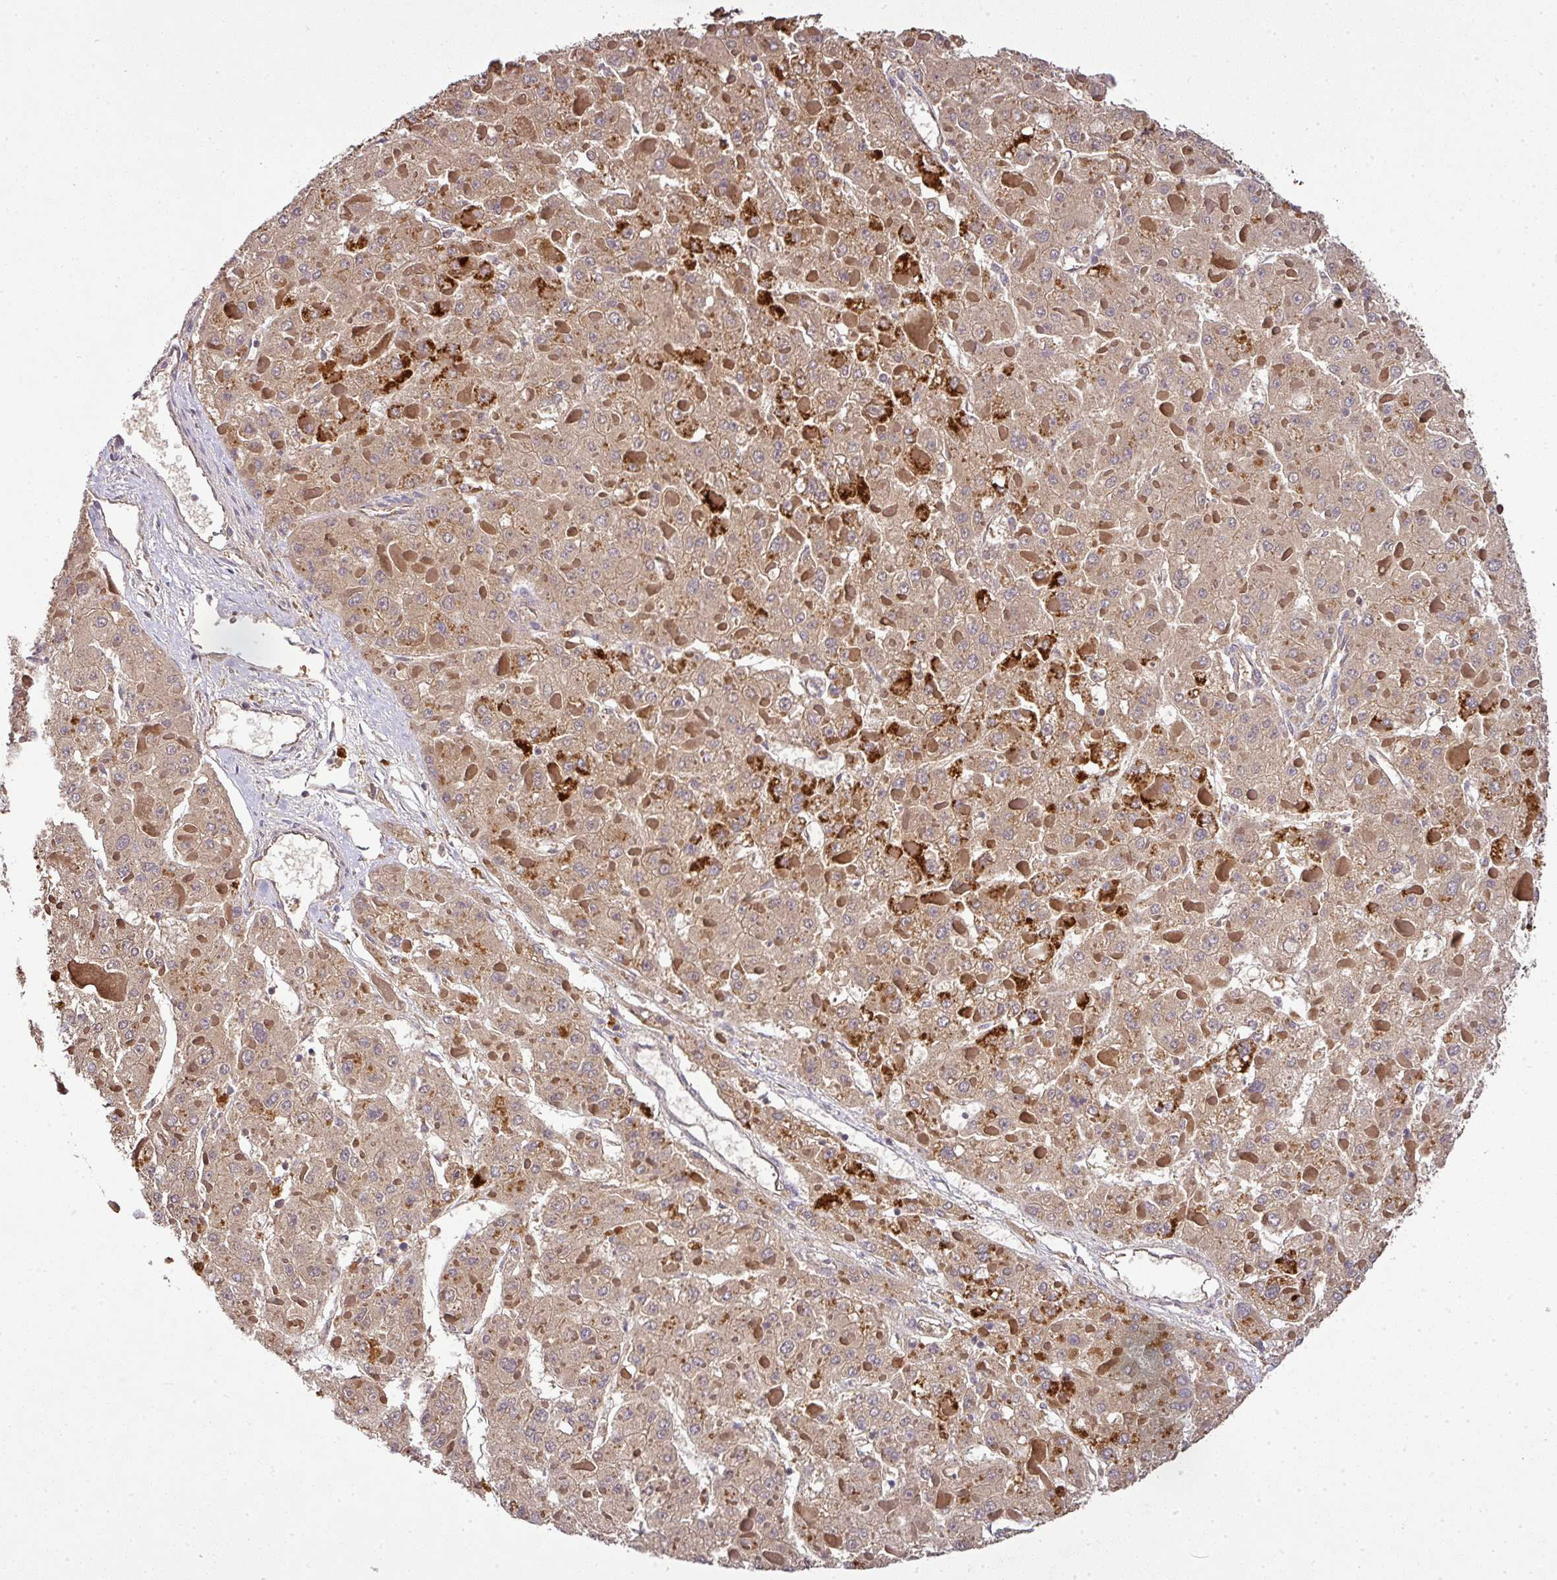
{"staining": {"intensity": "moderate", "quantity": ">75%", "location": "cytoplasmic/membranous"}, "tissue": "liver cancer", "cell_type": "Tumor cells", "image_type": "cancer", "snomed": [{"axis": "morphology", "description": "Carcinoma, Hepatocellular, NOS"}, {"axis": "topography", "description": "Liver"}], "caption": "A medium amount of moderate cytoplasmic/membranous positivity is appreciated in about >75% of tumor cells in hepatocellular carcinoma (liver) tissue.", "gene": "CAB39L", "patient": {"sex": "female", "age": 73}}